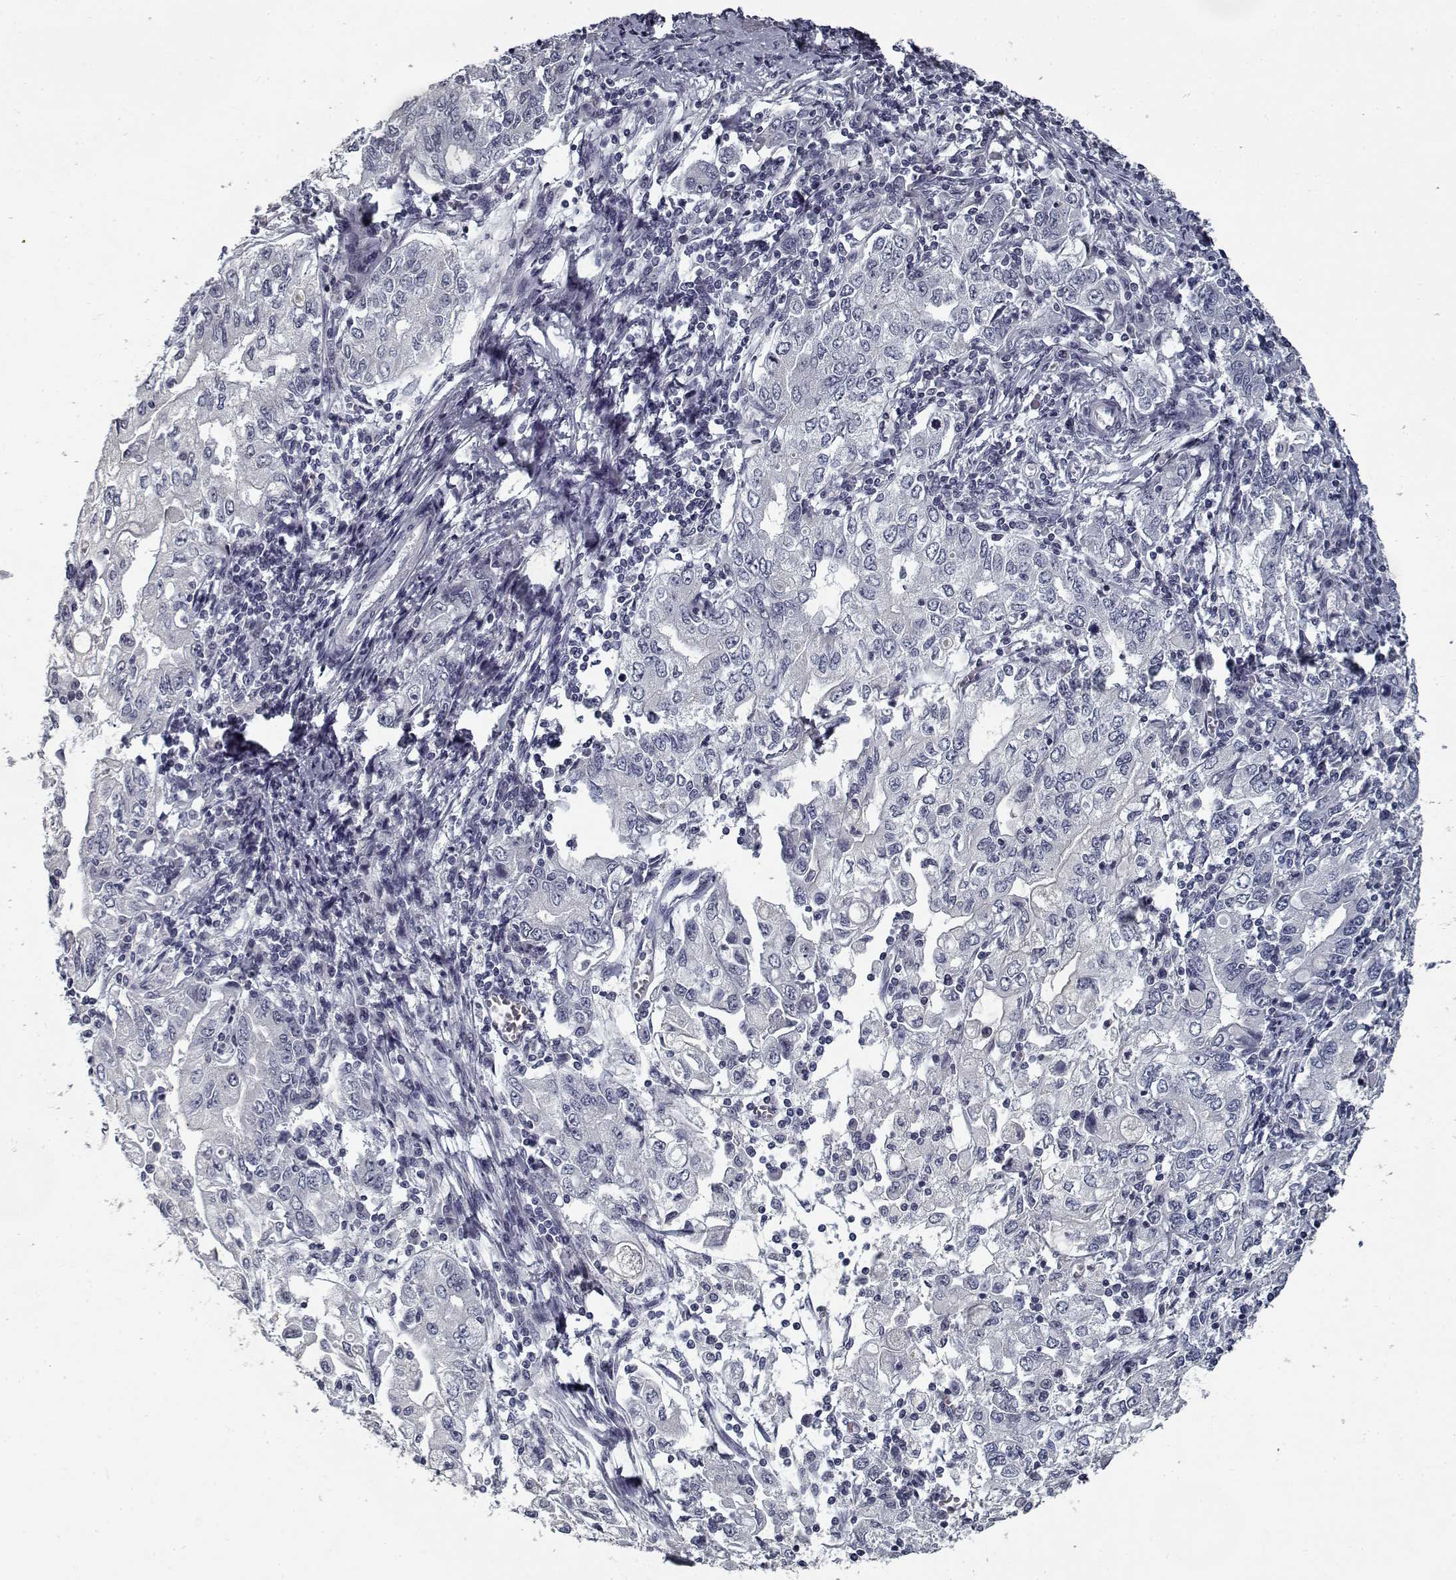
{"staining": {"intensity": "negative", "quantity": "none", "location": "none"}, "tissue": "stomach cancer", "cell_type": "Tumor cells", "image_type": "cancer", "snomed": [{"axis": "morphology", "description": "Adenocarcinoma, NOS"}, {"axis": "topography", "description": "Stomach, lower"}], "caption": "IHC of stomach adenocarcinoma exhibits no expression in tumor cells. (DAB (3,3'-diaminobenzidine) IHC with hematoxylin counter stain).", "gene": "GAD2", "patient": {"sex": "female", "age": 72}}